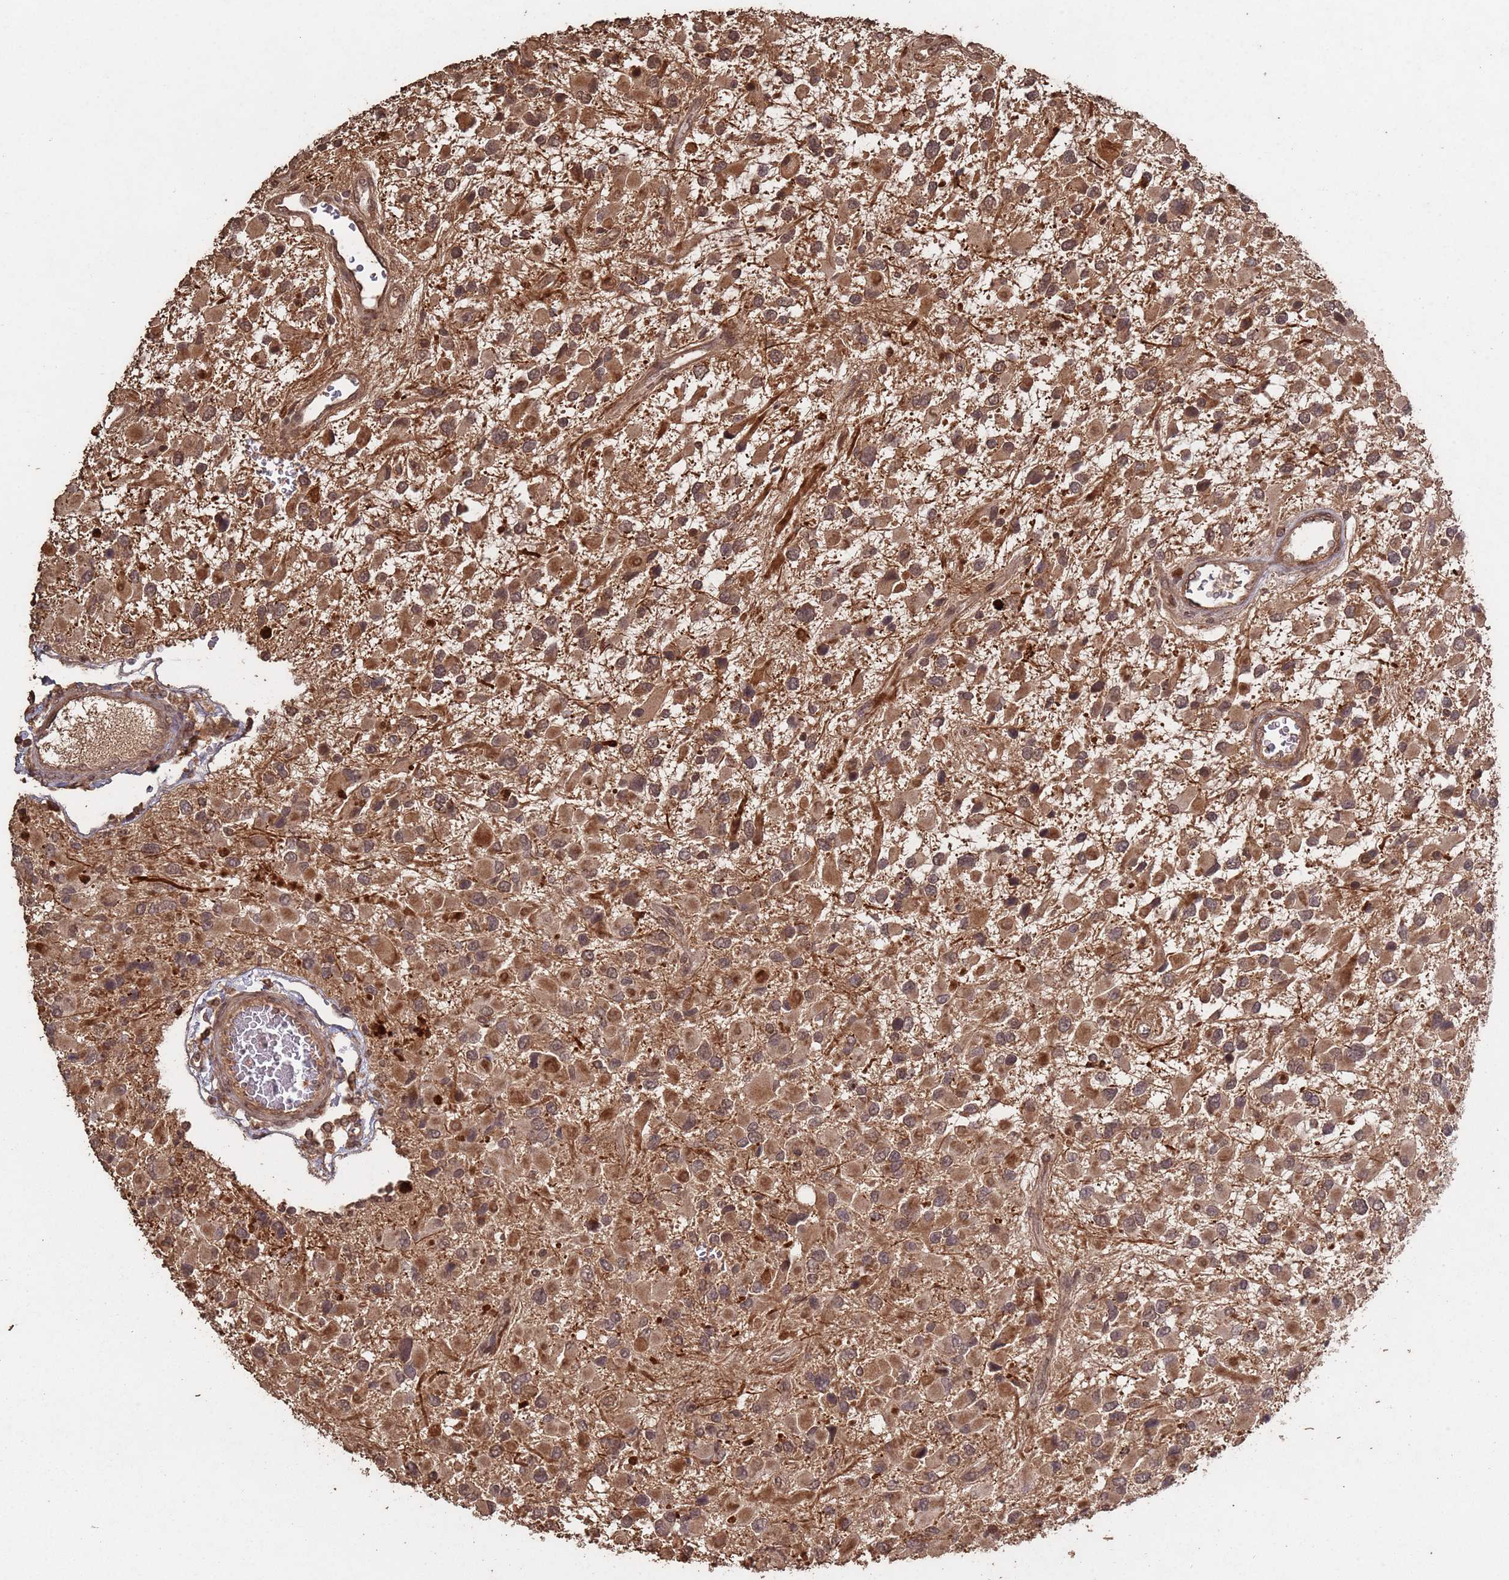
{"staining": {"intensity": "moderate", "quantity": ">75%", "location": "cytoplasmic/membranous,nuclear"}, "tissue": "glioma", "cell_type": "Tumor cells", "image_type": "cancer", "snomed": [{"axis": "morphology", "description": "Glioma, malignant, High grade"}, {"axis": "topography", "description": "Brain"}], "caption": "Immunohistochemistry histopathology image of glioma stained for a protein (brown), which displays medium levels of moderate cytoplasmic/membranous and nuclear expression in approximately >75% of tumor cells.", "gene": "FRAT1", "patient": {"sex": "male", "age": 53}}